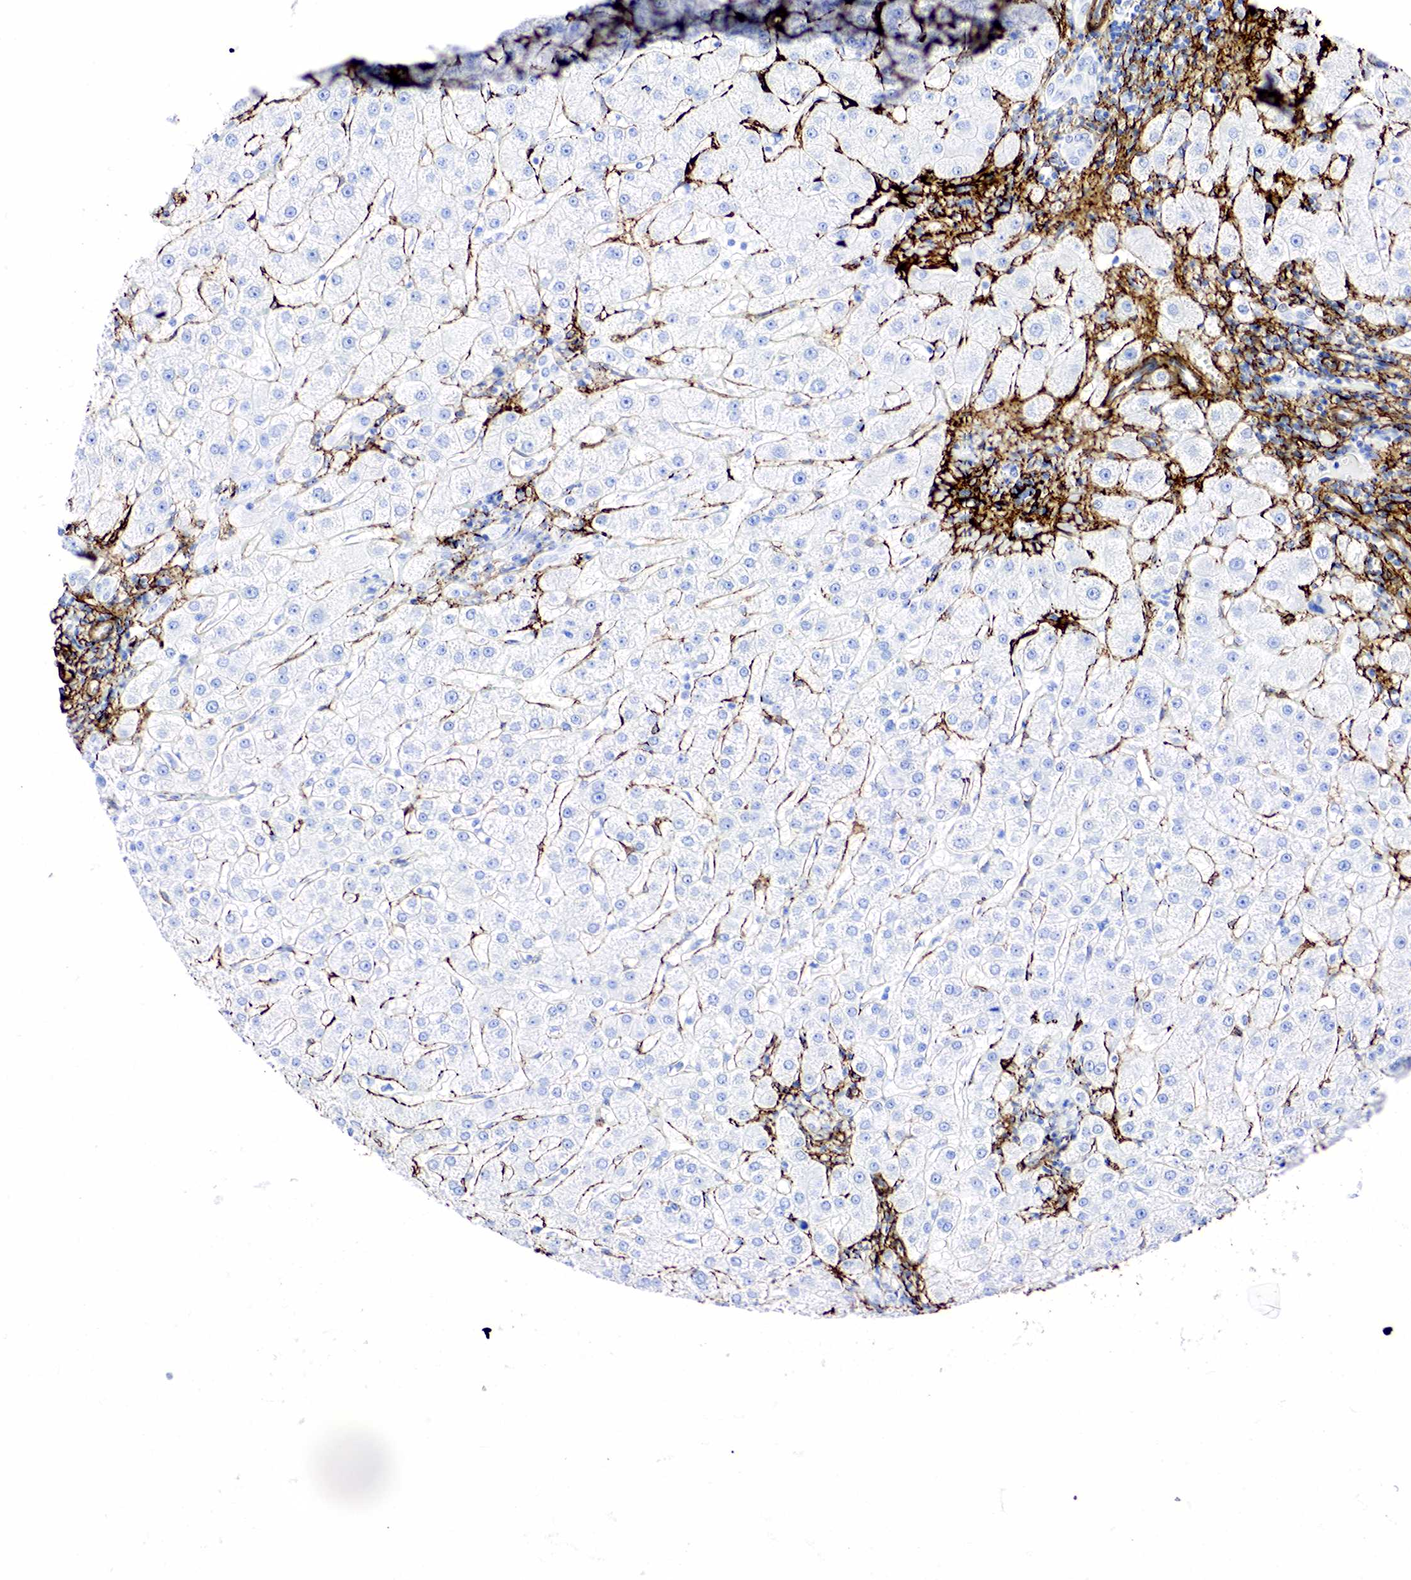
{"staining": {"intensity": "negative", "quantity": "none", "location": "none"}, "tissue": "liver", "cell_type": "Cholangiocytes", "image_type": "normal", "snomed": [{"axis": "morphology", "description": "Normal tissue, NOS"}, {"axis": "topography", "description": "Liver"}], "caption": "This micrograph is of normal liver stained with immunohistochemistry (IHC) to label a protein in brown with the nuclei are counter-stained blue. There is no staining in cholangiocytes. (DAB immunohistochemistry with hematoxylin counter stain).", "gene": "ACTA2", "patient": {"sex": "female", "age": 79}}